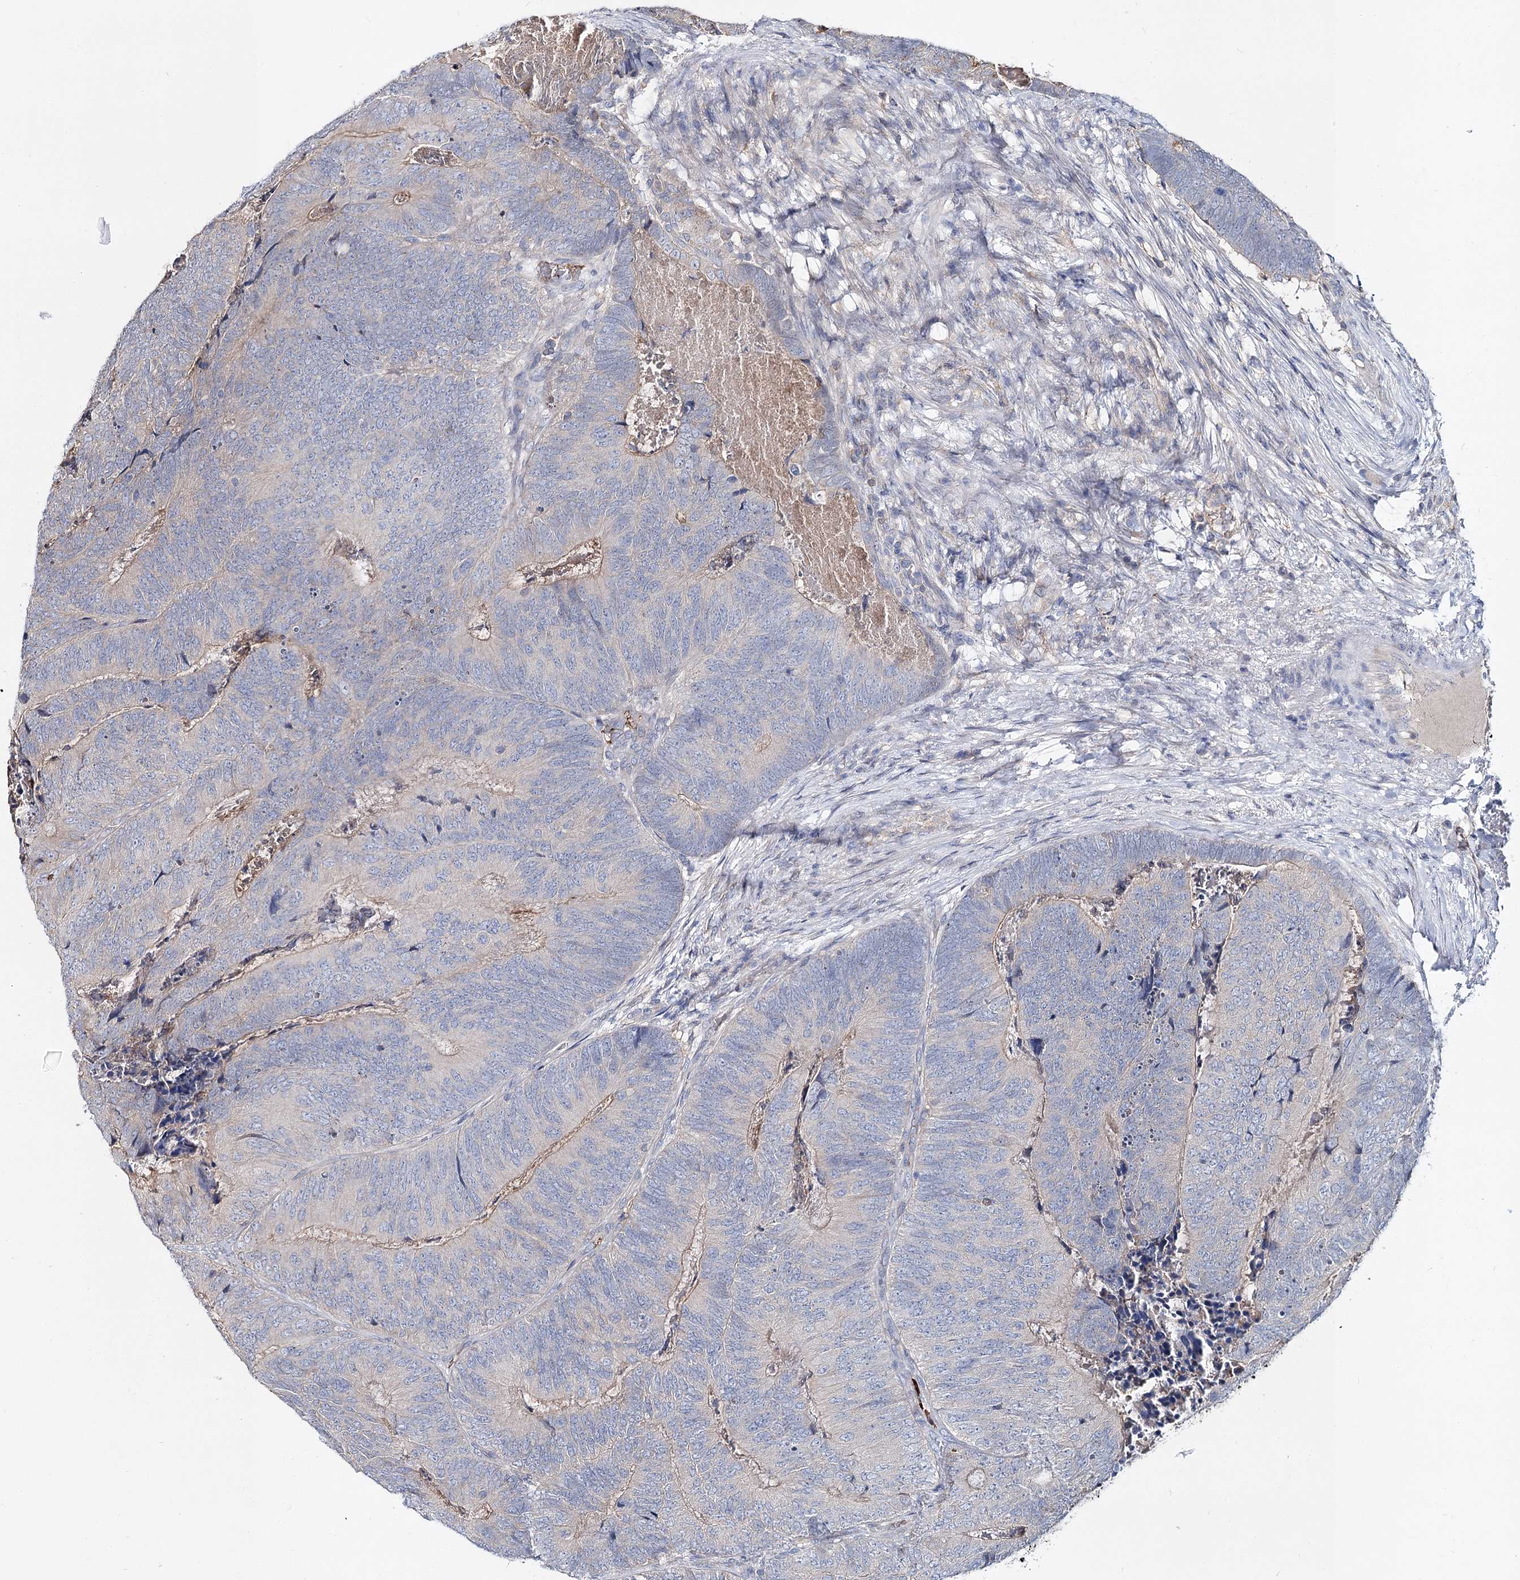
{"staining": {"intensity": "negative", "quantity": "none", "location": "none"}, "tissue": "colorectal cancer", "cell_type": "Tumor cells", "image_type": "cancer", "snomed": [{"axis": "morphology", "description": "Adenocarcinoma, NOS"}, {"axis": "topography", "description": "Colon"}], "caption": "Immunohistochemical staining of human colorectal adenocarcinoma demonstrates no significant expression in tumor cells.", "gene": "UGP2", "patient": {"sex": "female", "age": 67}}